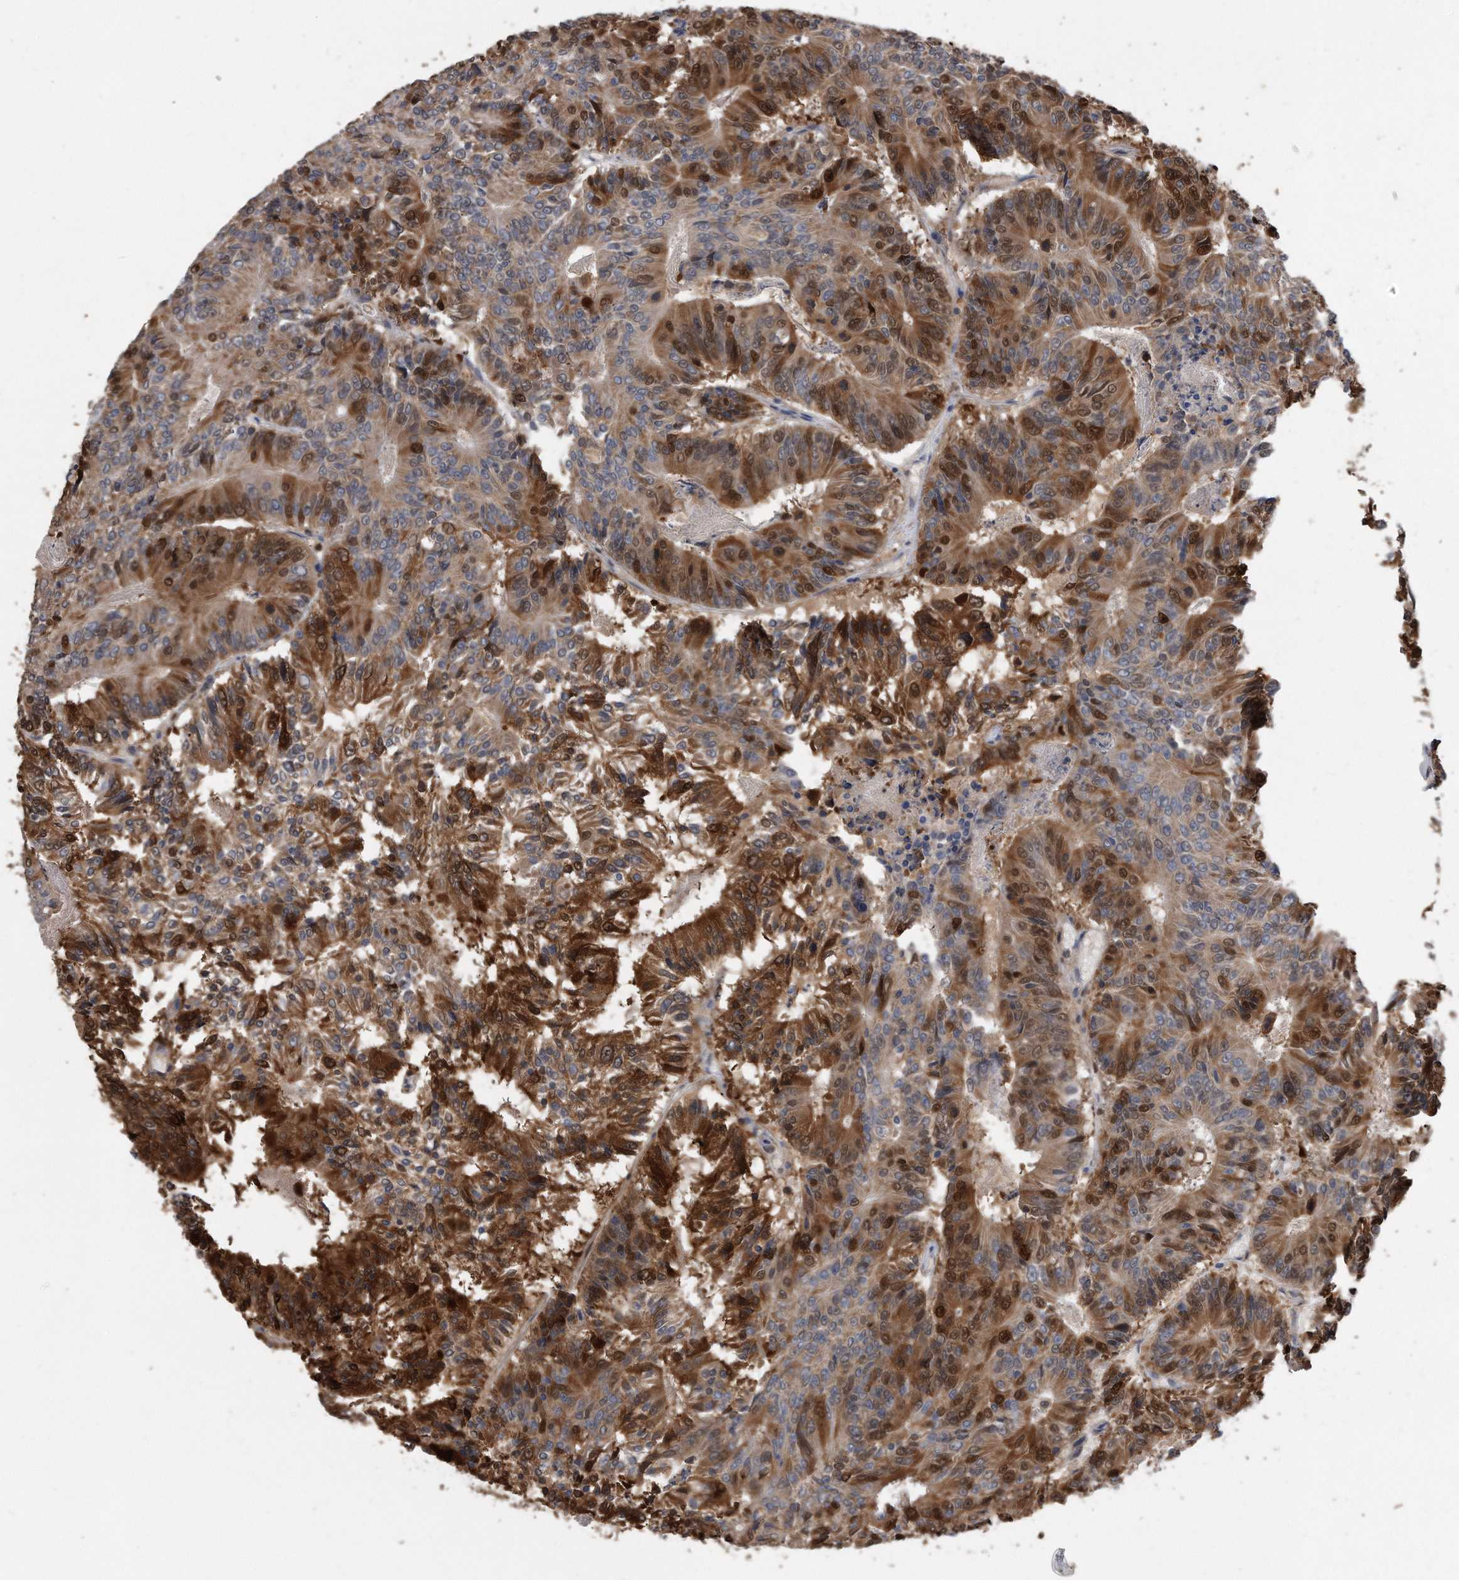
{"staining": {"intensity": "strong", "quantity": ">75%", "location": "cytoplasmic/membranous,nuclear"}, "tissue": "colorectal cancer", "cell_type": "Tumor cells", "image_type": "cancer", "snomed": [{"axis": "morphology", "description": "Adenocarcinoma, NOS"}, {"axis": "topography", "description": "Colon"}], "caption": "This photomicrograph displays colorectal adenocarcinoma stained with immunohistochemistry to label a protein in brown. The cytoplasmic/membranous and nuclear of tumor cells show strong positivity for the protein. Nuclei are counter-stained blue.", "gene": "PCNA", "patient": {"sex": "male", "age": 83}}